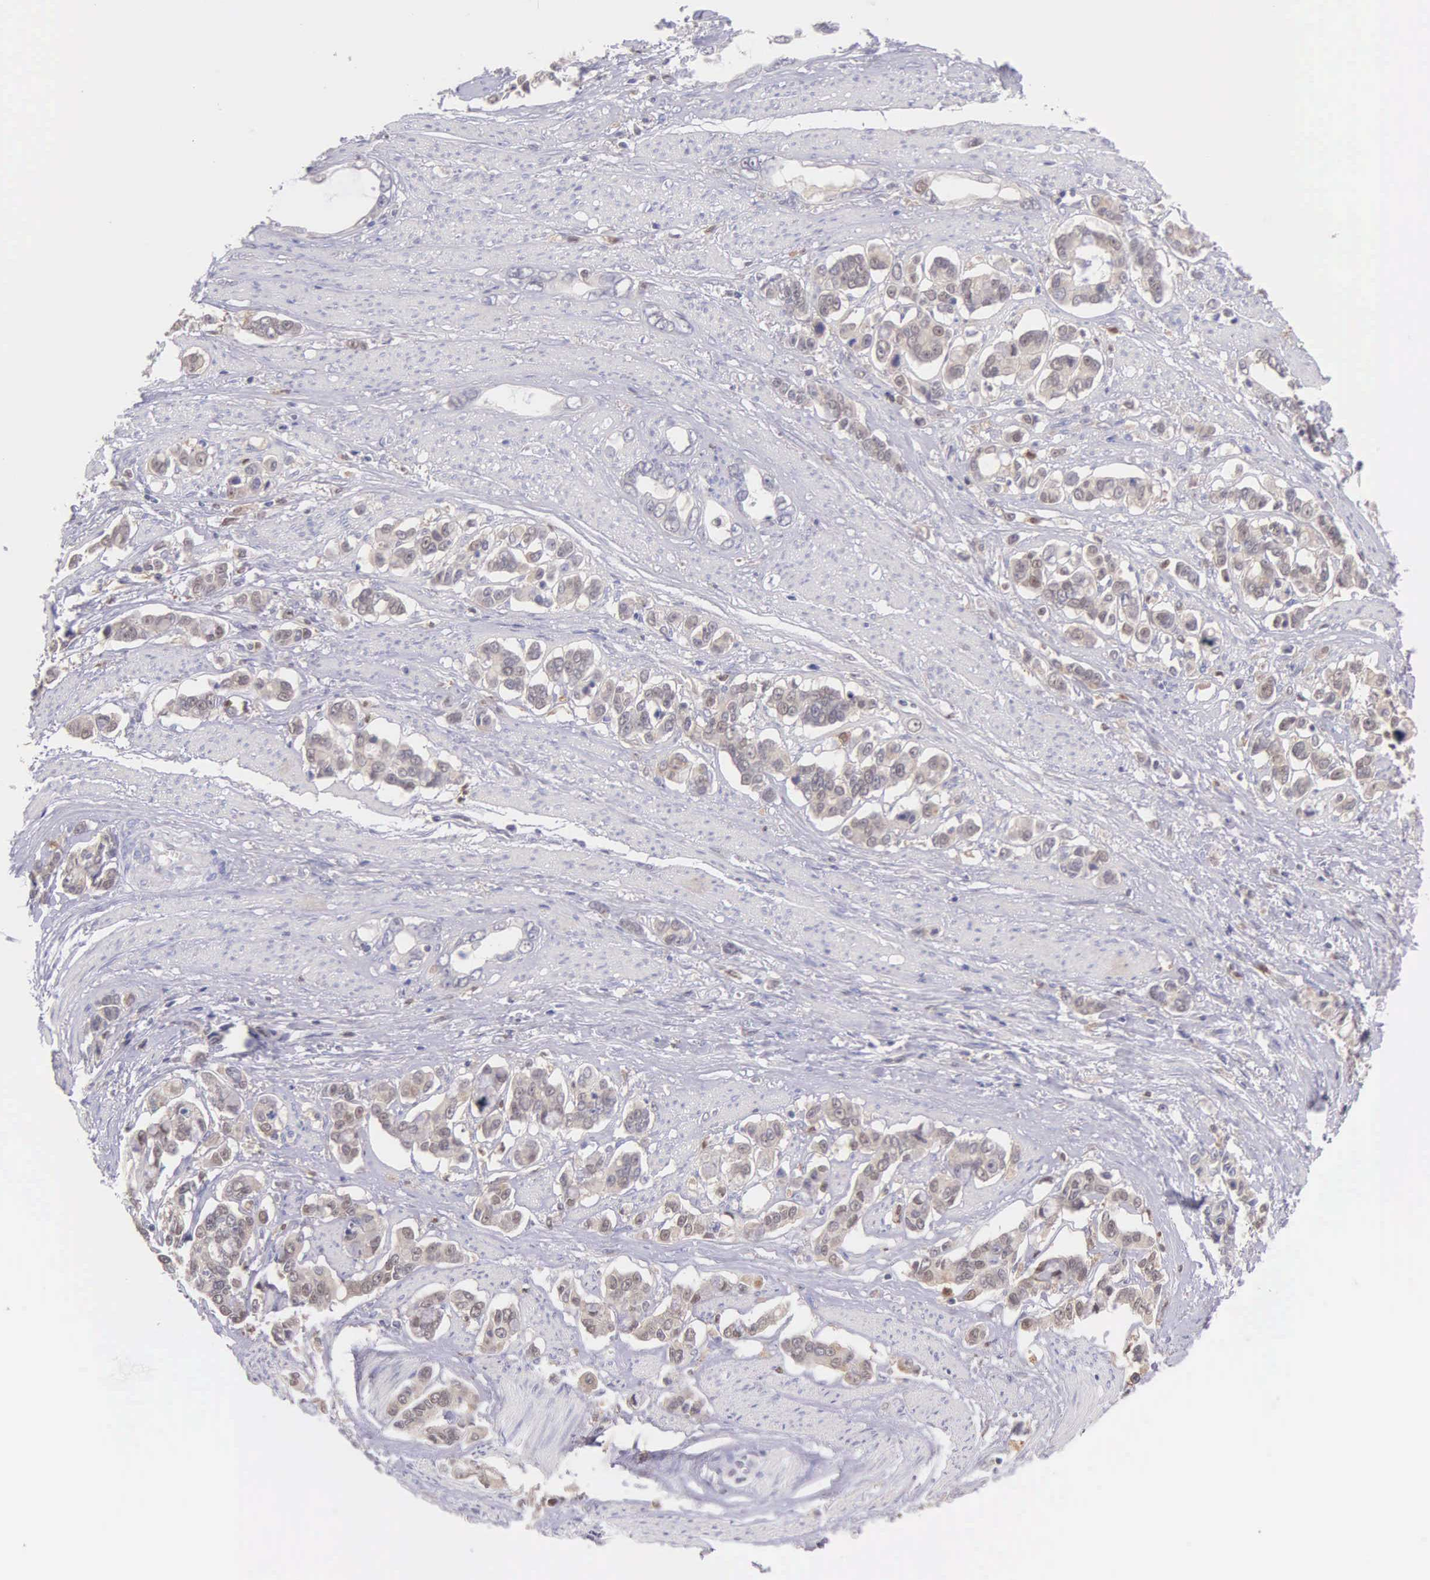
{"staining": {"intensity": "negative", "quantity": "none", "location": "none"}, "tissue": "stomach cancer", "cell_type": "Tumor cells", "image_type": "cancer", "snomed": [{"axis": "morphology", "description": "Adenocarcinoma, NOS"}, {"axis": "topography", "description": "Stomach"}], "caption": "A micrograph of stomach cancer stained for a protein exhibits no brown staining in tumor cells.", "gene": "BID", "patient": {"sex": "male", "age": 78}}